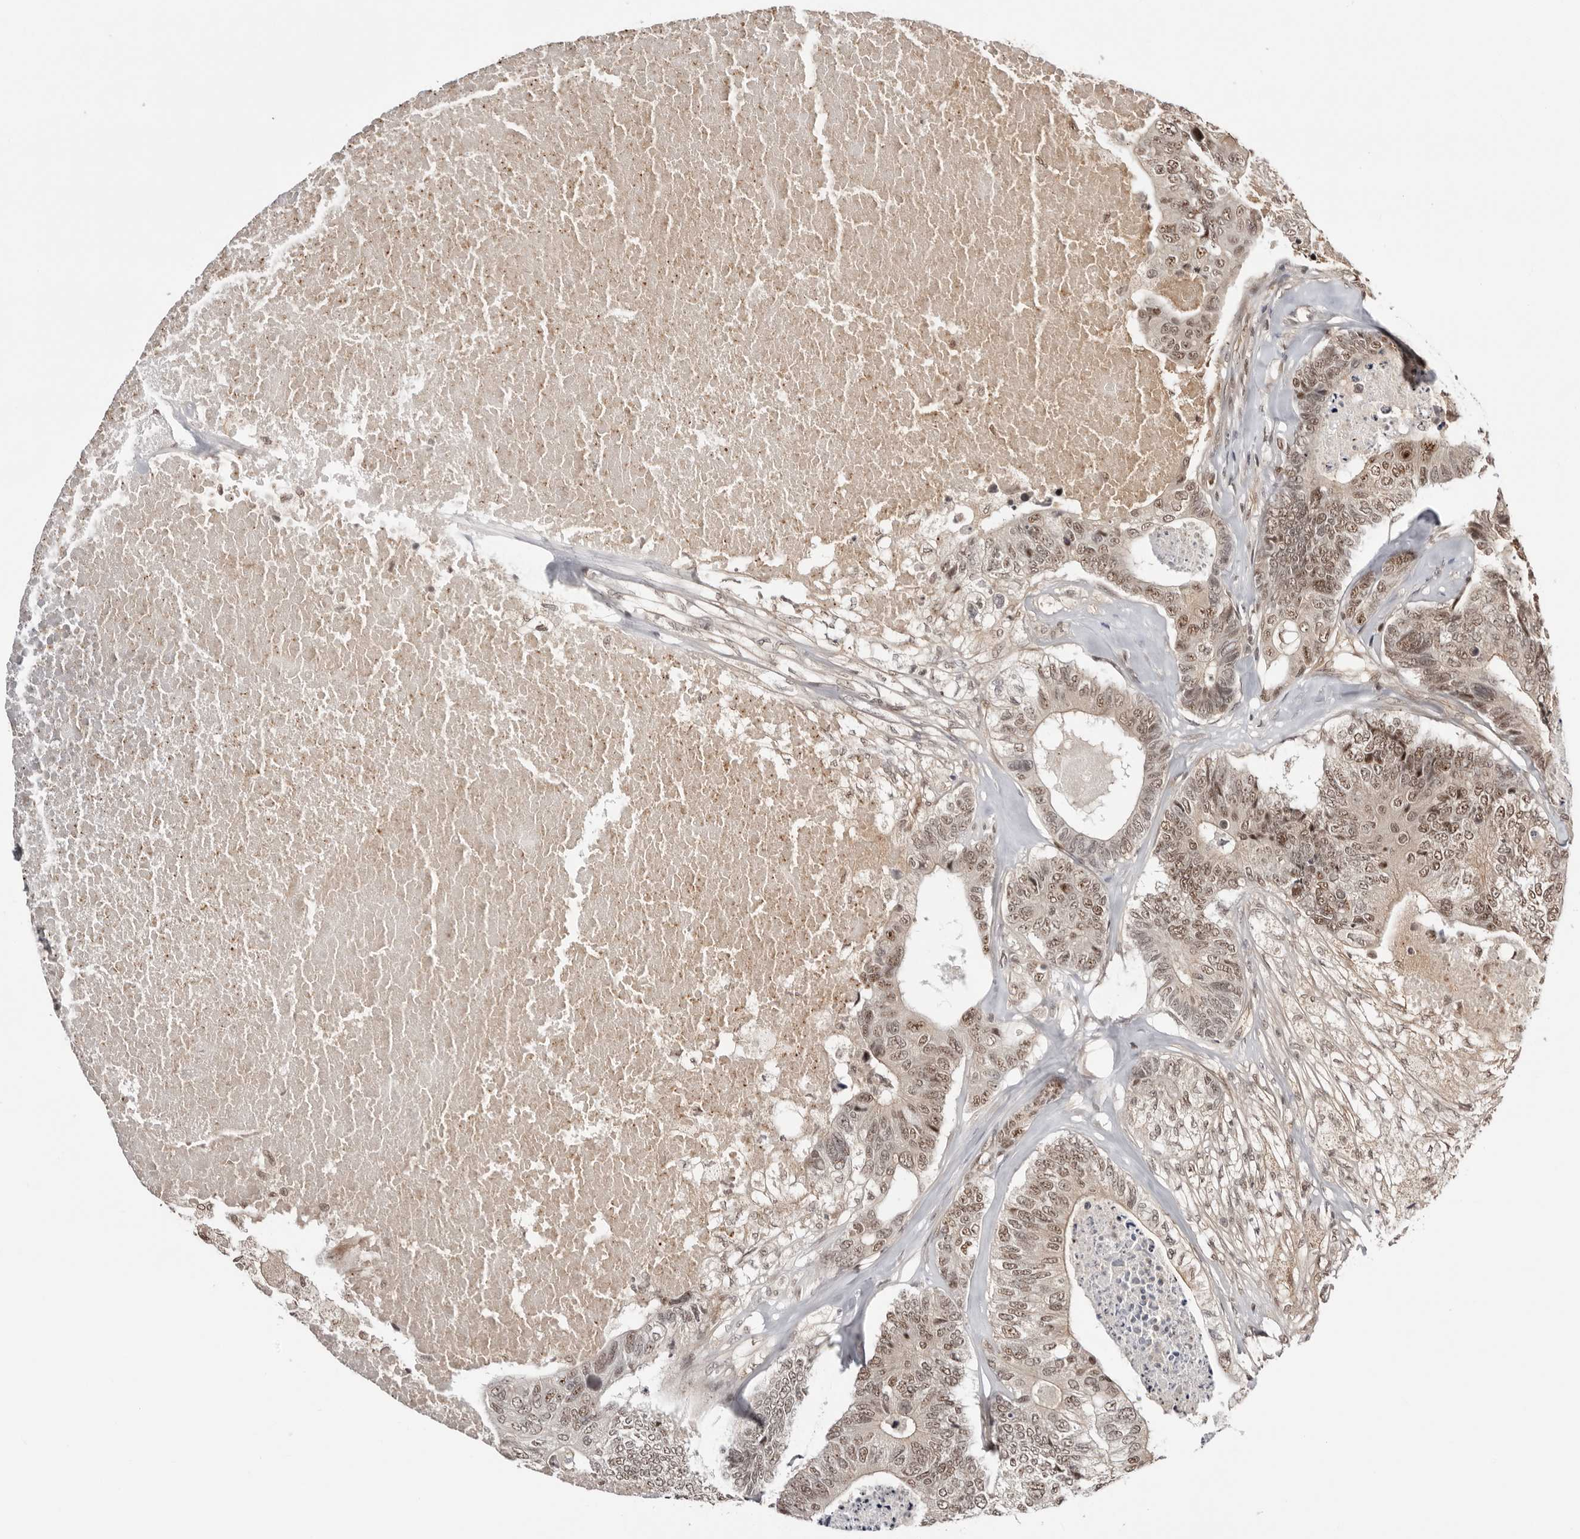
{"staining": {"intensity": "moderate", "quantity": "25%-75%", "location": "nuclear"}, "tissue": "colorectal cancer", "cell_type": "Tumor cells", "image_type": "cancer", "snomed": [{"axis": "morphology", "description": "Adenocarcinoma, NOS"}, {"axis": "topography", "description": "Colon"}], "caption": "Immunohistochemical staining of human colorectal cancer (adenocarcinoma) displays medium levels of moderate nuclear staining in about 25%-75% of tumor cells.", "gene": "SDE2", "patient": {"sex": "female", "age": 67}}